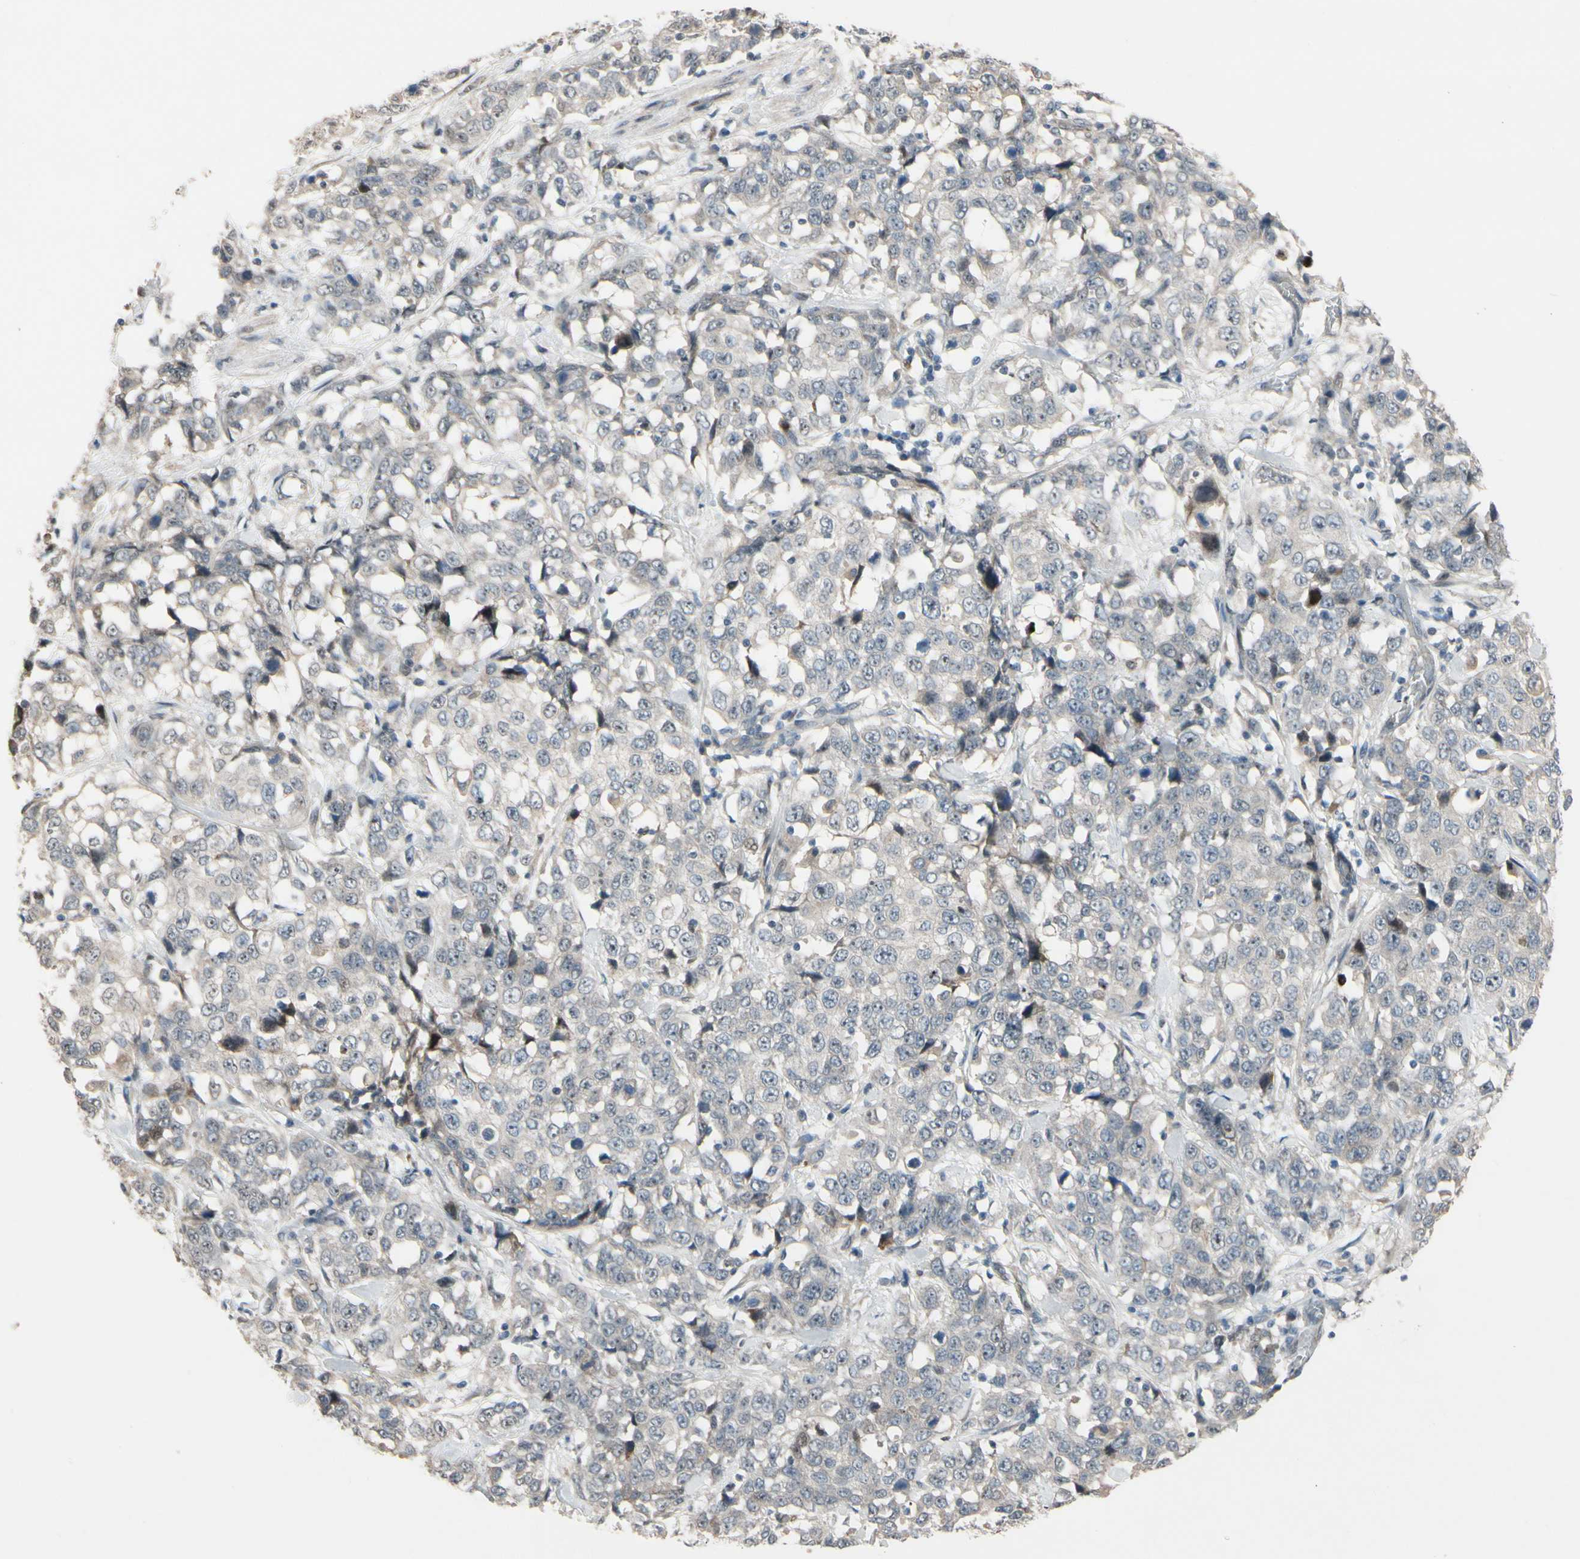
{"staining": {"intensity": "weak", "quantity": "<25%", "location": "nuclear"}, "tissue": "stomach cancer", "cell_type": "Tumor cells", "image_type": "cancer", "snomed": [{"axis": "morphology", "description": "Normal tissue, NOS"}, {"axis": "morphology", "description": "Adenocarcinoma, NOS"}, {"axis": "topography", "description": "Stomach"}], "caption": "Immunohistochemistry (IHC) photomicrograph of stomach adenocarcinoma stained for a protein (brown), which exhibits no expression in tumor cells. (DAB (3,3'-diaminobenzidine) IHC with hematoxylin counter stain).", "gene": "SNX29", "patient": {"sex": "male", "age": 48}}